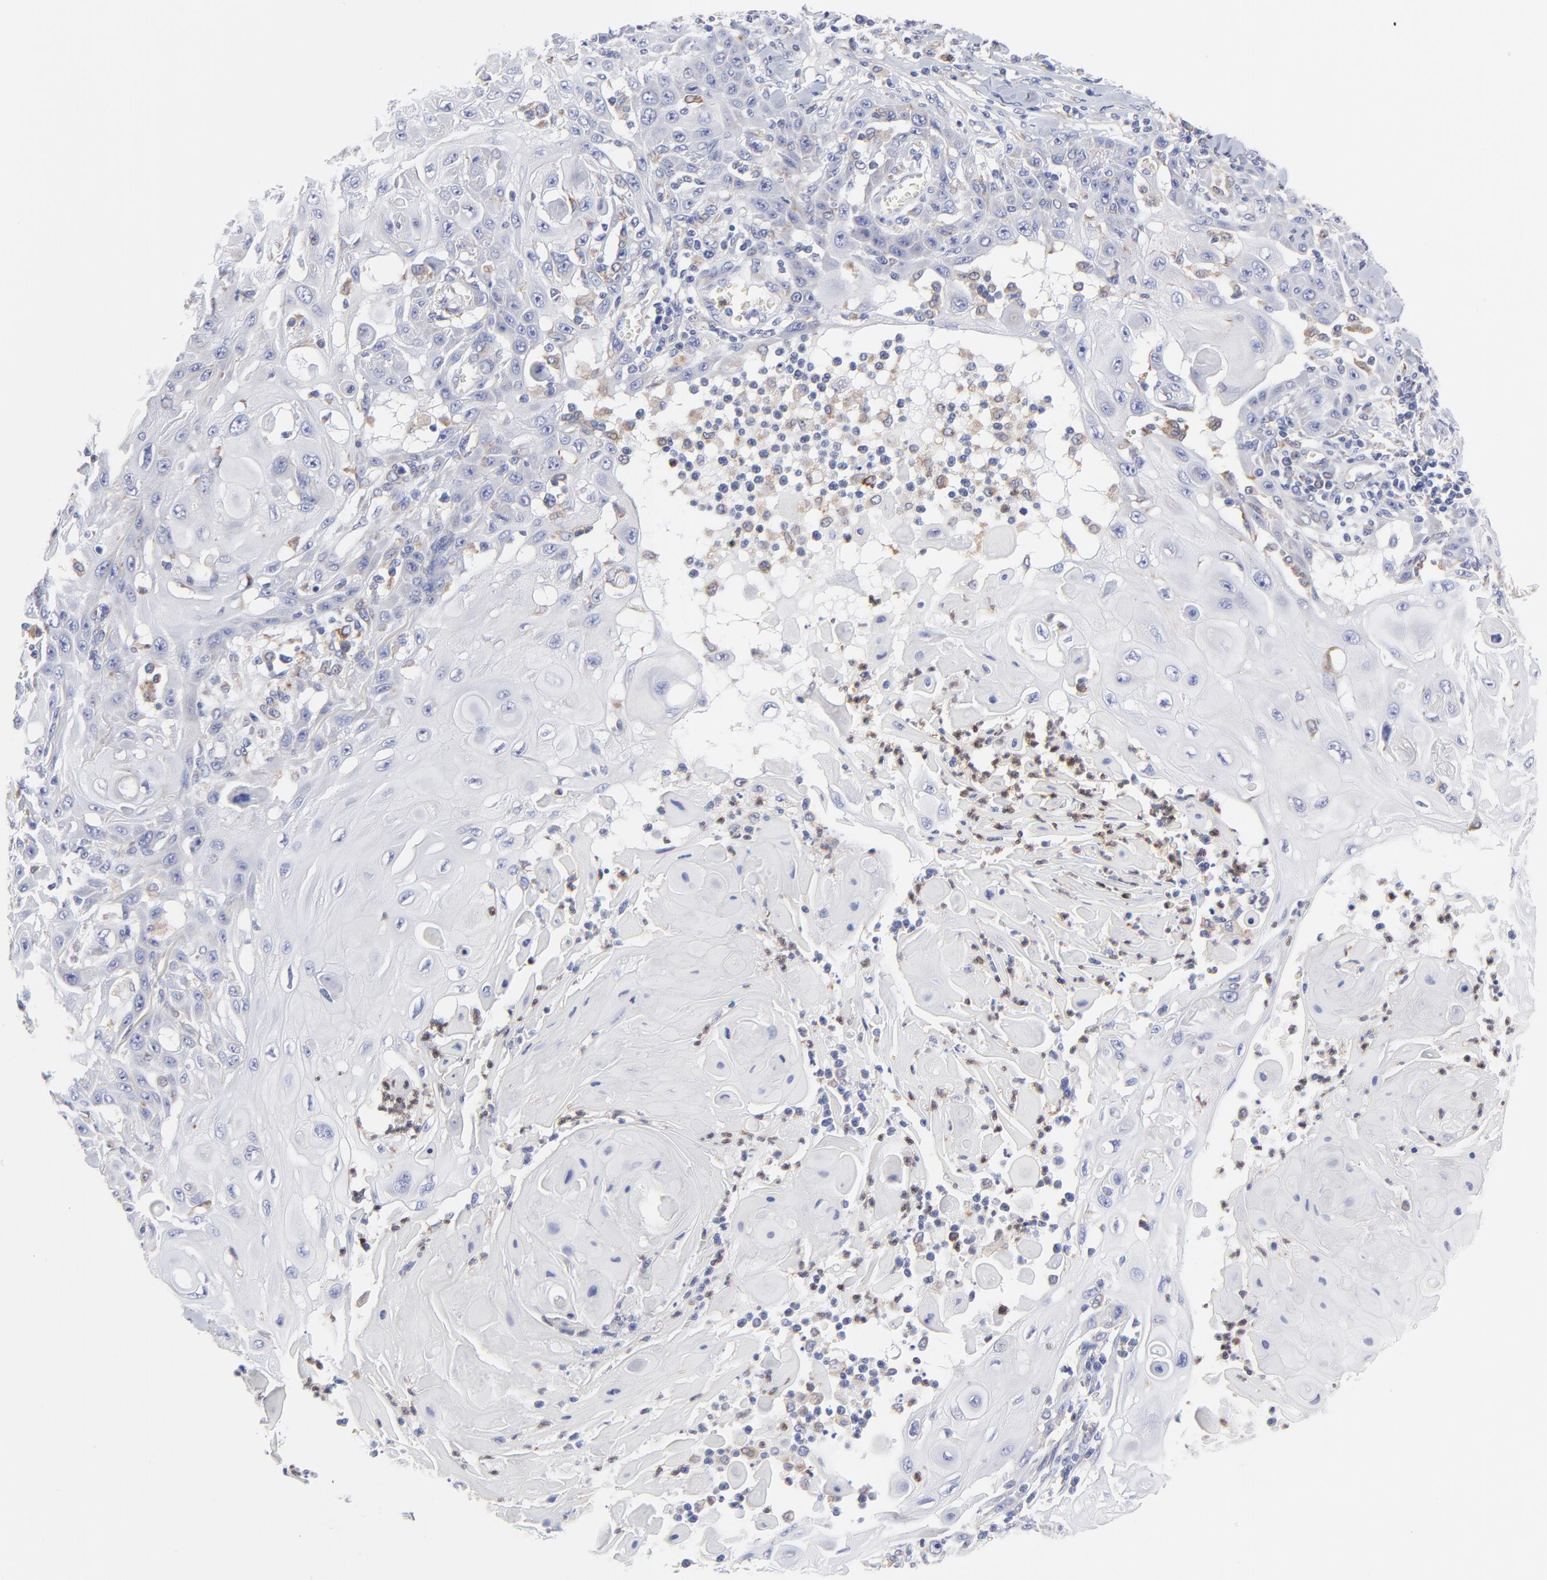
{"staining": {"intensity": "weak", "quantity": "<25%", "location": "cytoplasmic/membranous"}, "tissue": "skin cancer", "cell_type": "Tumor cells", "image_type": "cancer", "snomed": [{"axis": "morphology", "description": "Squamous cell carcinoma, NOS"}, {"axis": "topography", "description": "Skin"}], "caption": "Immunohistochemistry (IHC) image of neoplastic tissue: skin cancer (squamous cell carcinoma) stained with DAB (3,3'-diaminobenzidine) shows no significant protein staining in tumor cells. Nuclei are stained in blue.", "gene": "MOSPD2", "patient": {"sex": "male", "age": 24}}